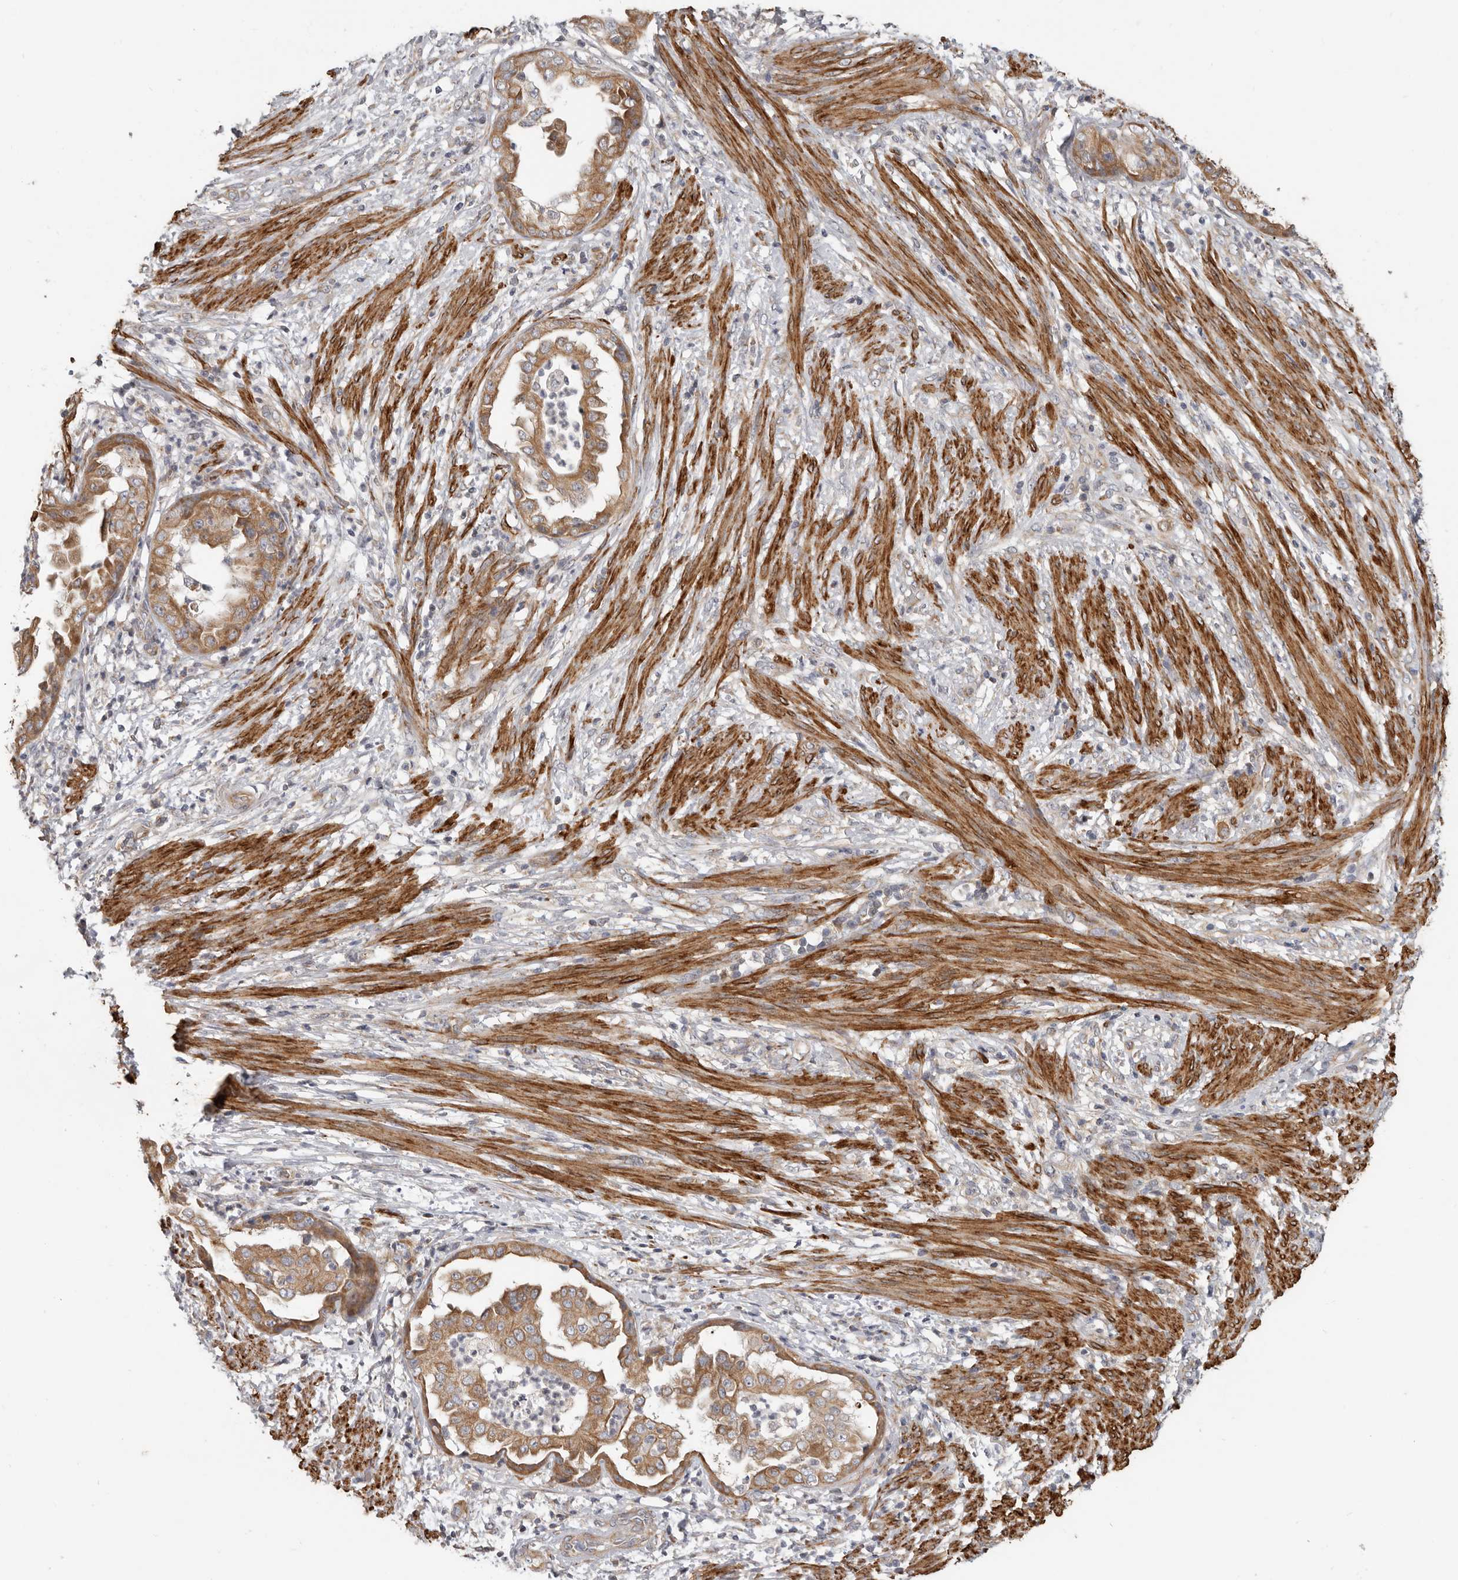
{"staining": {"intensity": "moderate", "quantity": ">75%", "location": "cytoplasmic/membranous"}, "tissue": "endometrial cancer", "cell_type": "Tumor cells", "image_type": "cancer", "snomed": [{"axis": "morphology", "description": "Adenocarcinoma, NOS"}, {"axis": "topography", "description": "Endometrium"}], "caption": "Protein expression analysis of endometrial cancer demonstrates moderate cytoplasmic/membranous positivity in about >75% of tumor cells.", "gene": "UNK", "patient": {"sex": "female", "age": 85}}